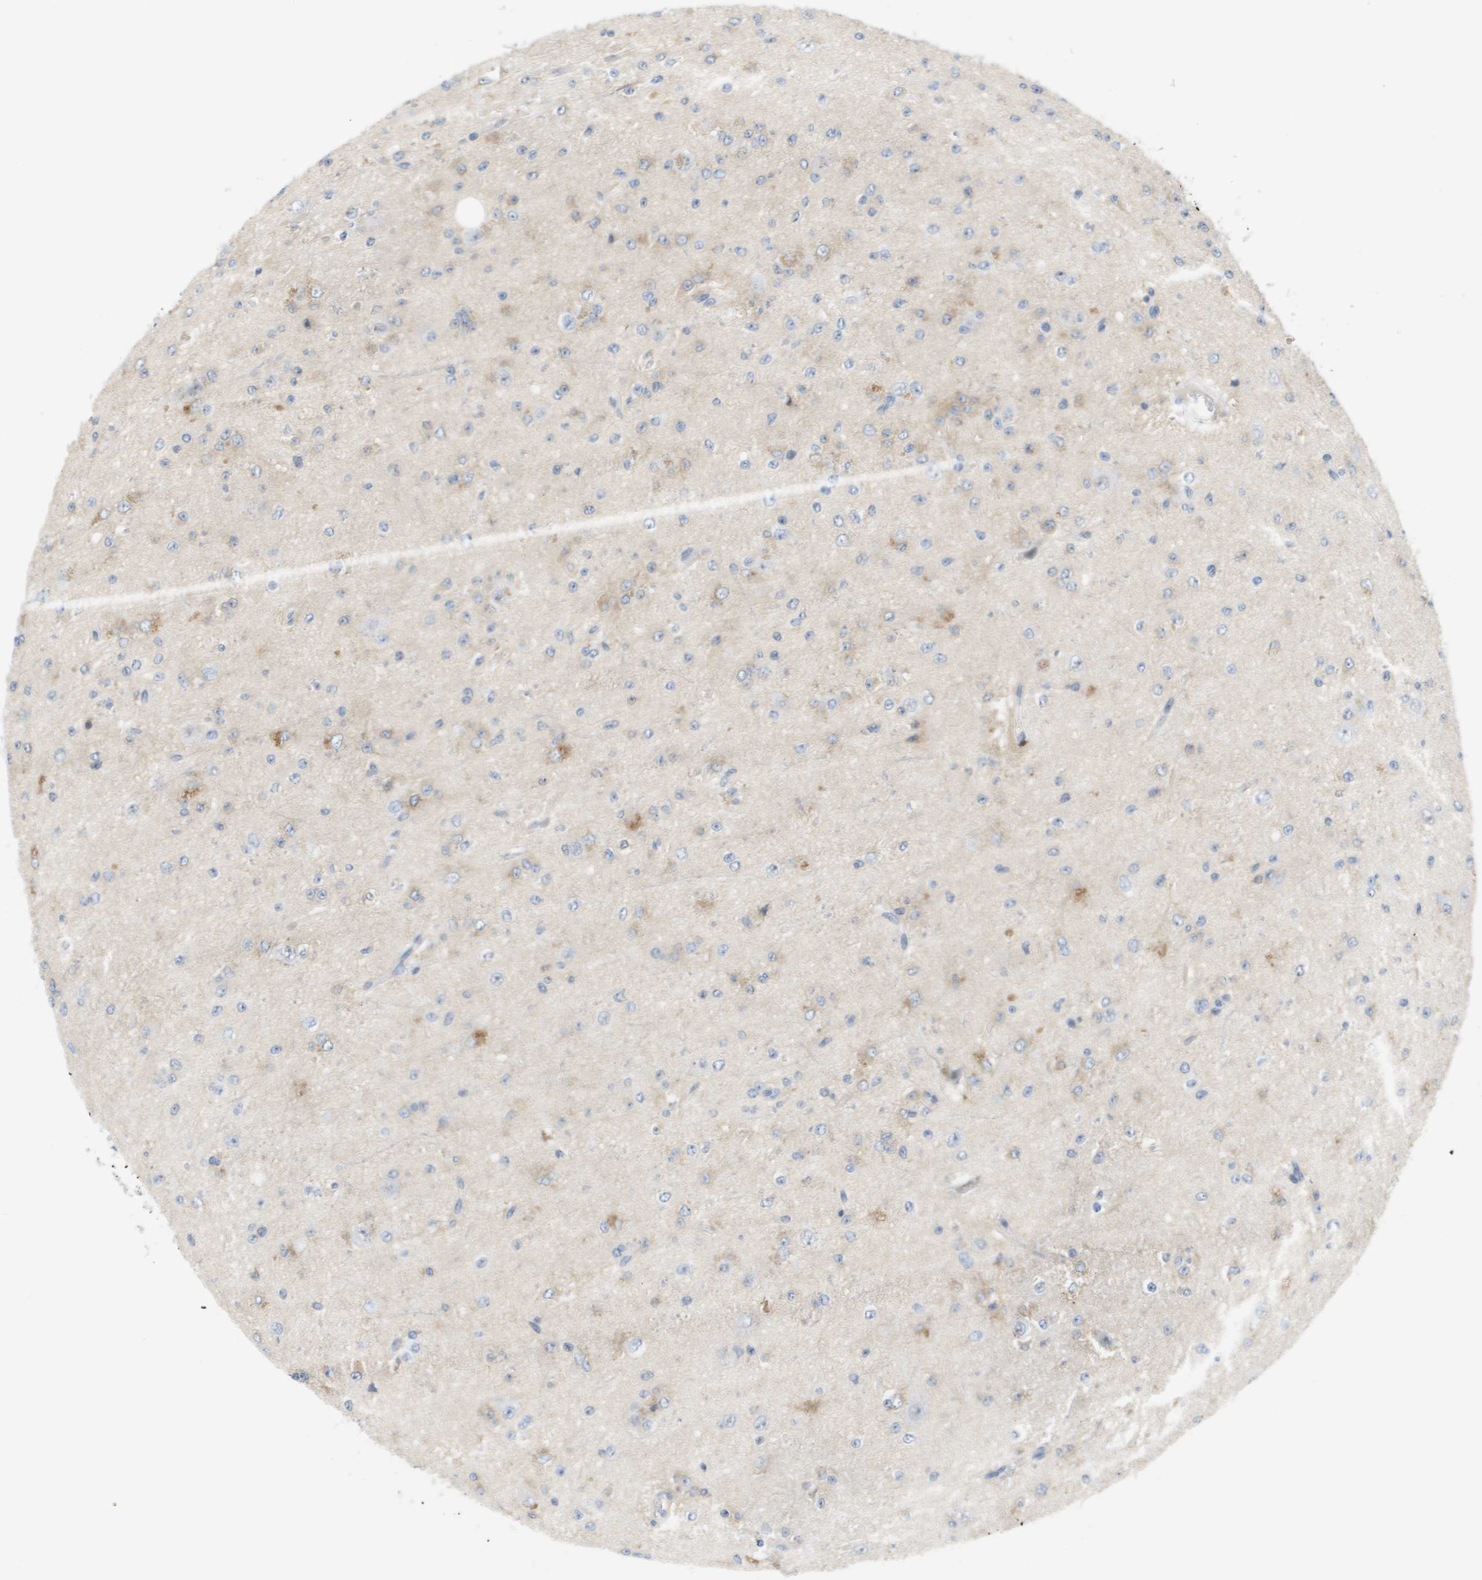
{"staining": {"intensity": "weak", "quantity": "<25%", "location": "cytoplasmic/membranous"}, "tissue": "glioma", "cell_type": "Tumor cells", "image_type": "cancer", "snomed": [{"axis": "morphology", "description": "Glioma, malignant, High grade"}, {"axis": "topography", "description": "pancreas cauda"}], "caption": "A micrograph of human glioma is negative for staining in tumor cells.", "gene": "MARCHF8", "patient": {"sex": "male", "age": 60}}